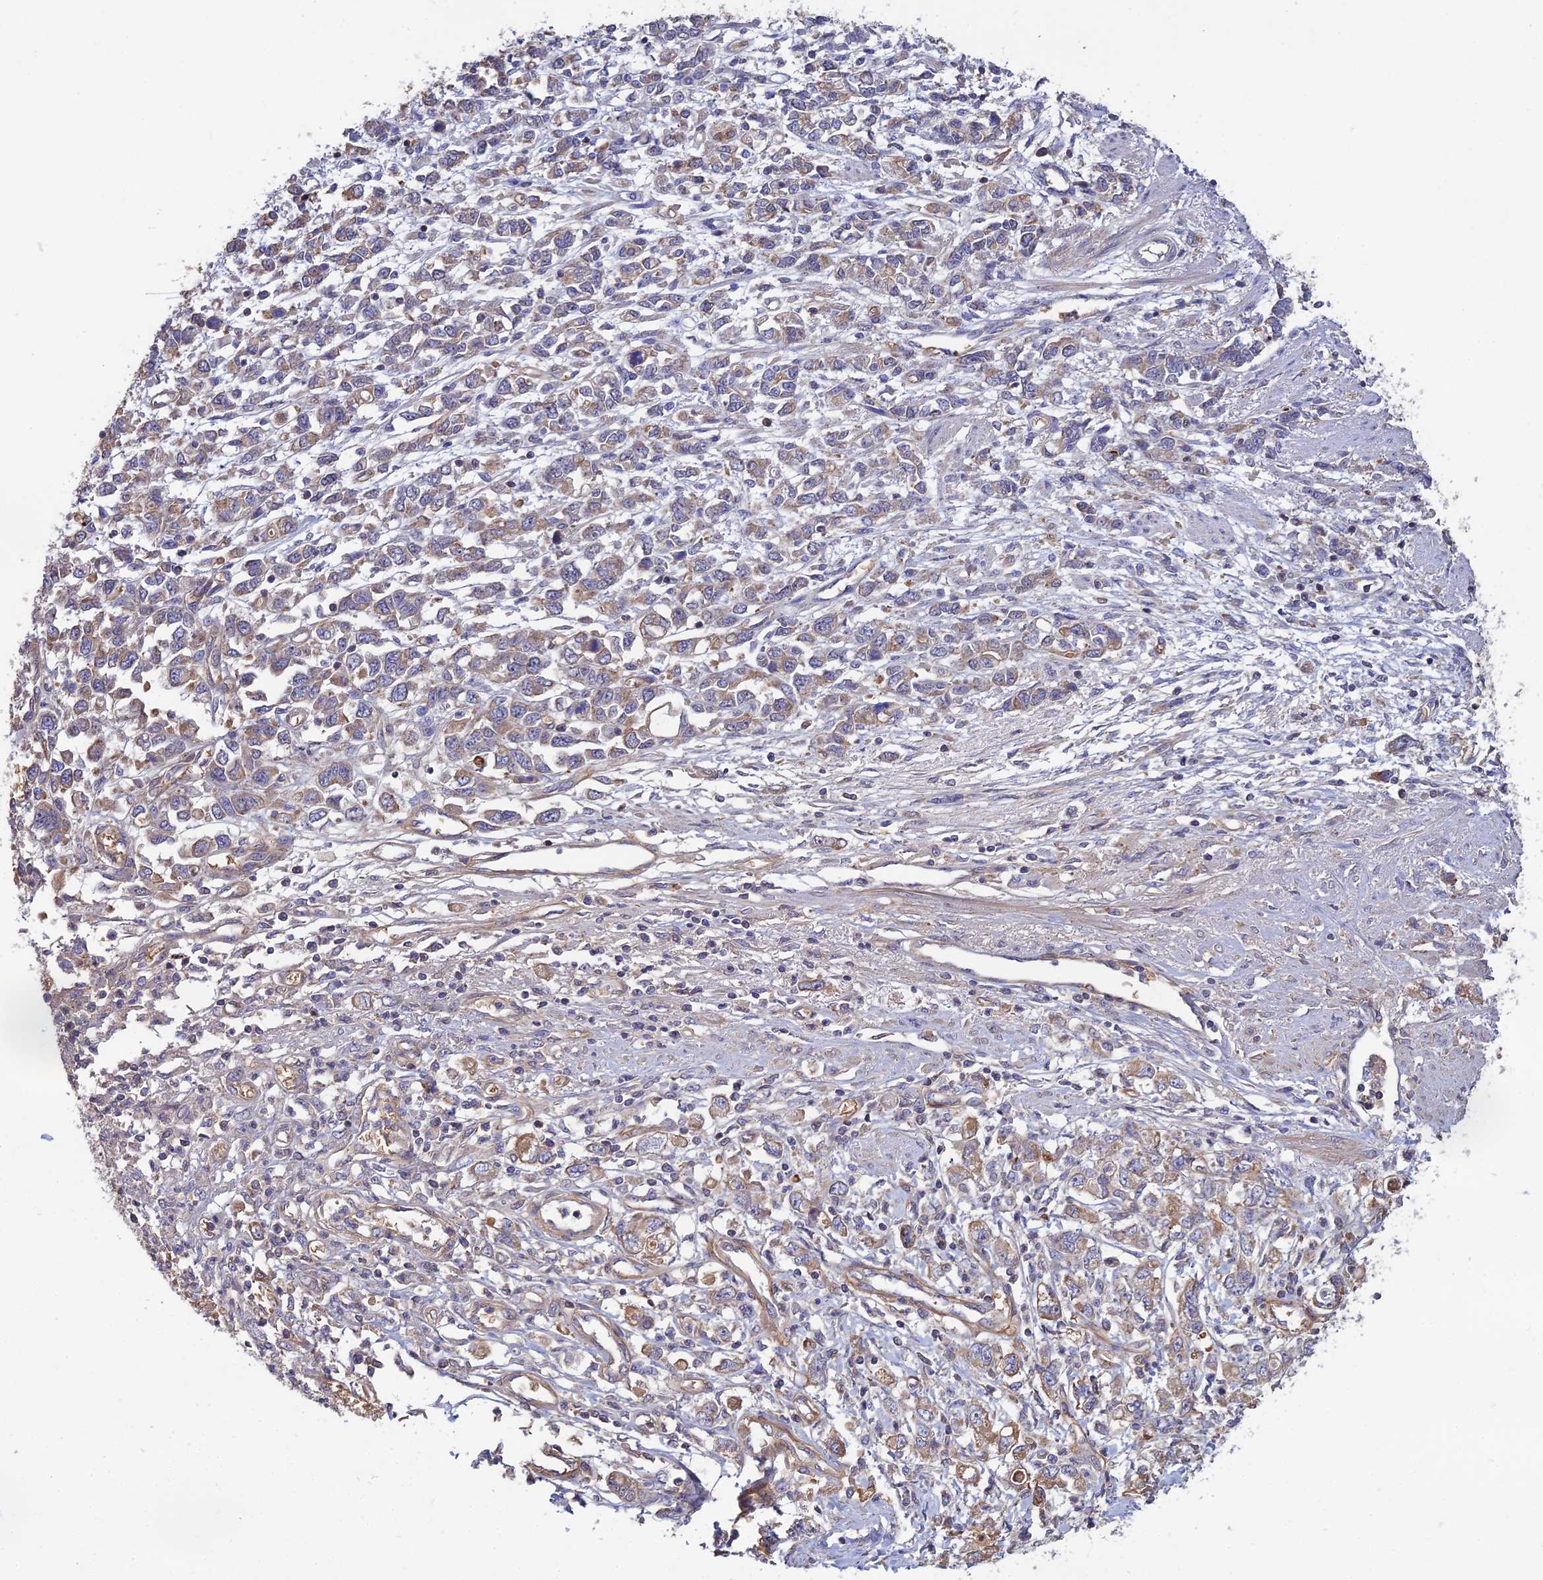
{"staining": {"intensity": "weak", "quantity": "25%-75%", "location": "cytoplasmic/membranous"}, "tissue": "stomach cancer", "cell_type": "Tumor cells", "image_type": "cancer", "snomed": [{"axis": "morphology", "description": "Adenocarcinoma, NOS"}, {"axis": "topography", "description": "Stomach"}], "caption": "Adenocarcinoma (stomach) stained with DAB immunohistochemistry (IHC) shows low levels of weak cytoplasmic/membranous positivity in about 25%-75% of tumor cells.", "gene": "GALR2", "patient": {"sex": "female", "age": 76}}